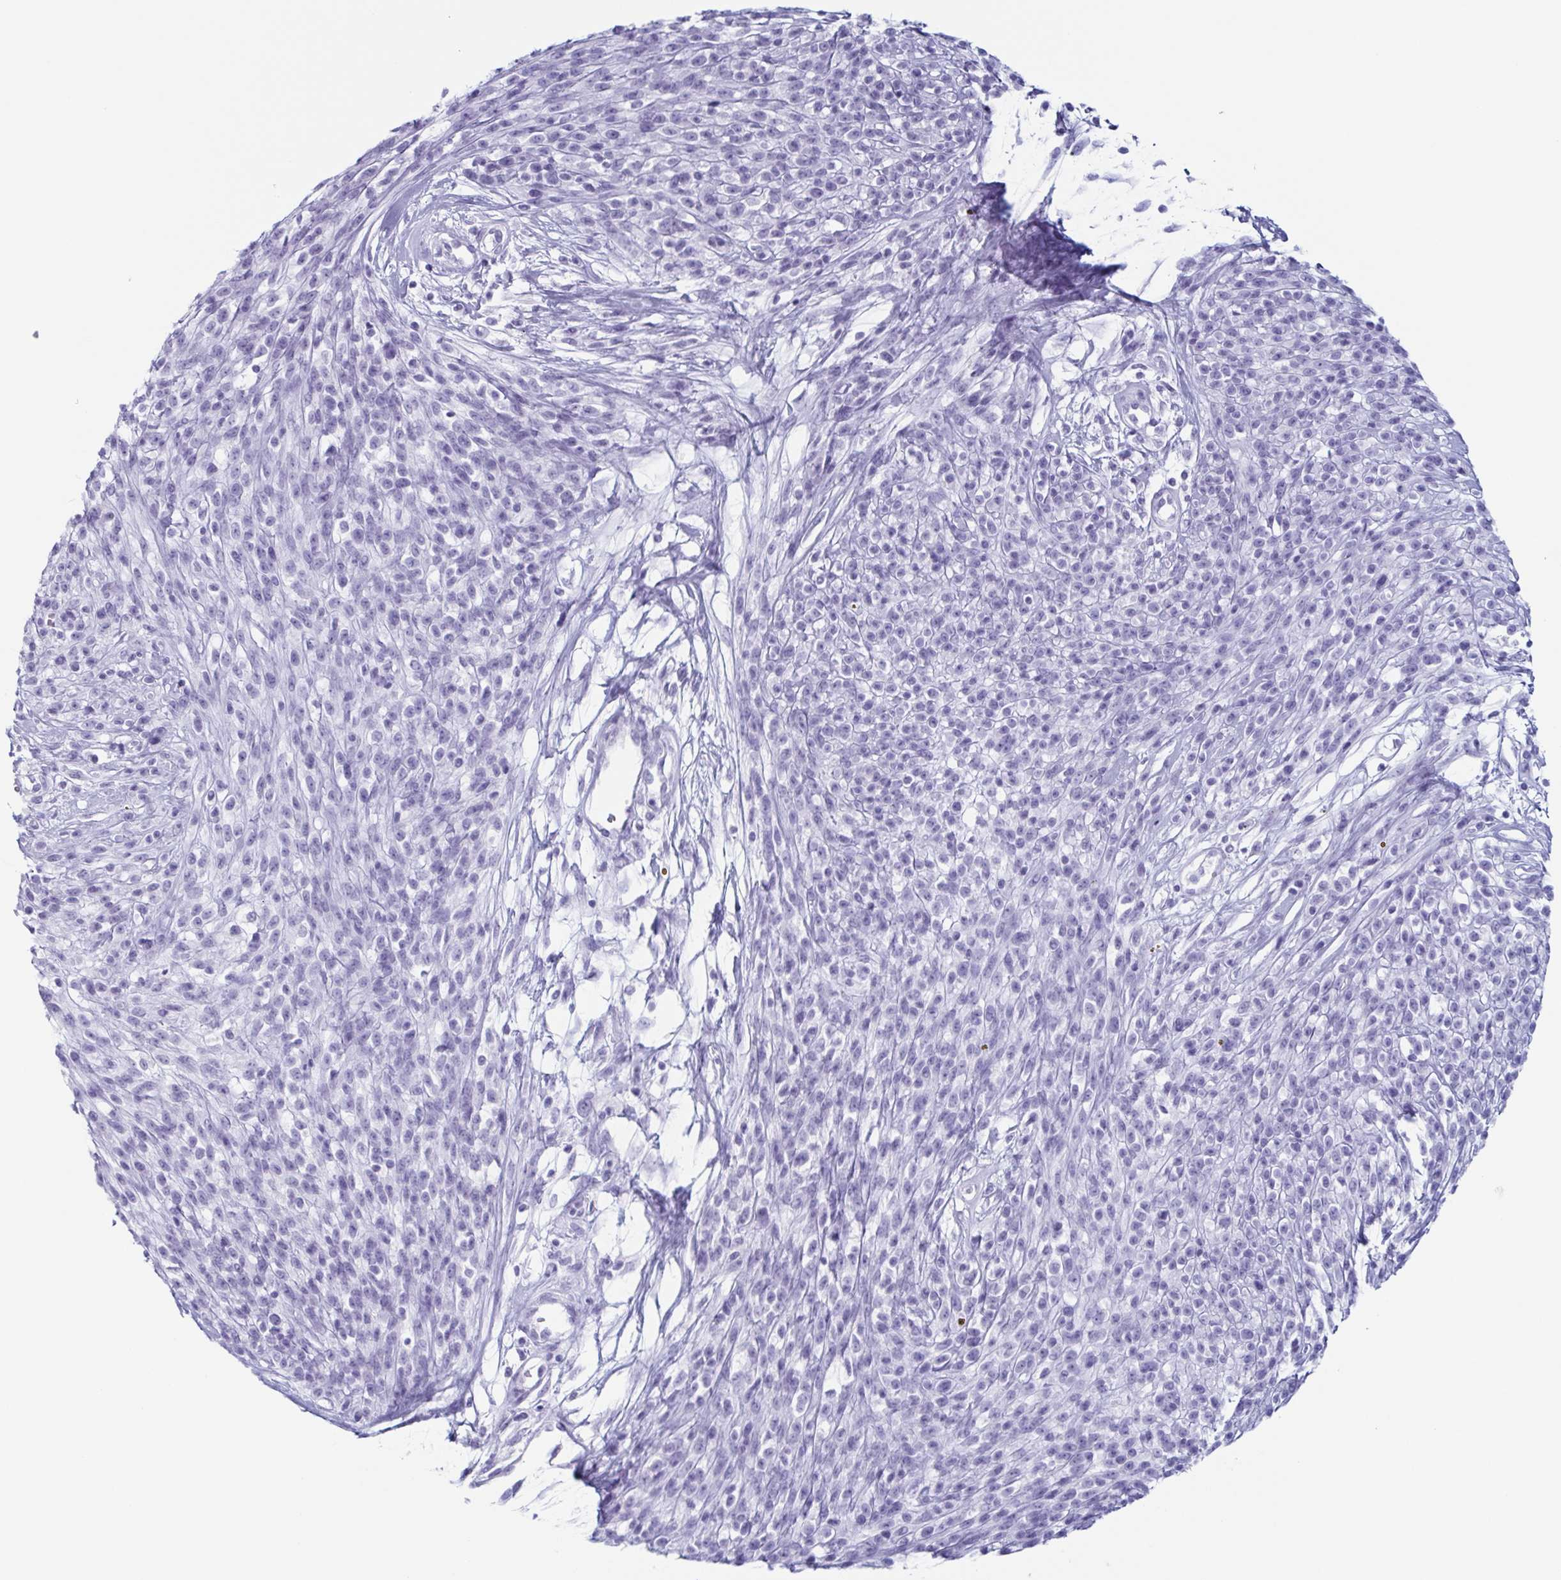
{"staining": {"intensity": "negative", "quantity": "none", "location": "none"}, "tissue": "melanoma", "cell_type": "Tumor cells", "image_type": "cancer", "snomed": [{"axis": "morphology", "description": "Malignant melanoma, NOS"}, {"axis": "topography", "description": "Skin"}, {"axis": "topography", "description": "Skin of trunk"}], "caption": "Tumor cells are negative for protein expression in human melanoma.", "gene": "ENKUR", "patient": {"sex": "male", "age": 74}}